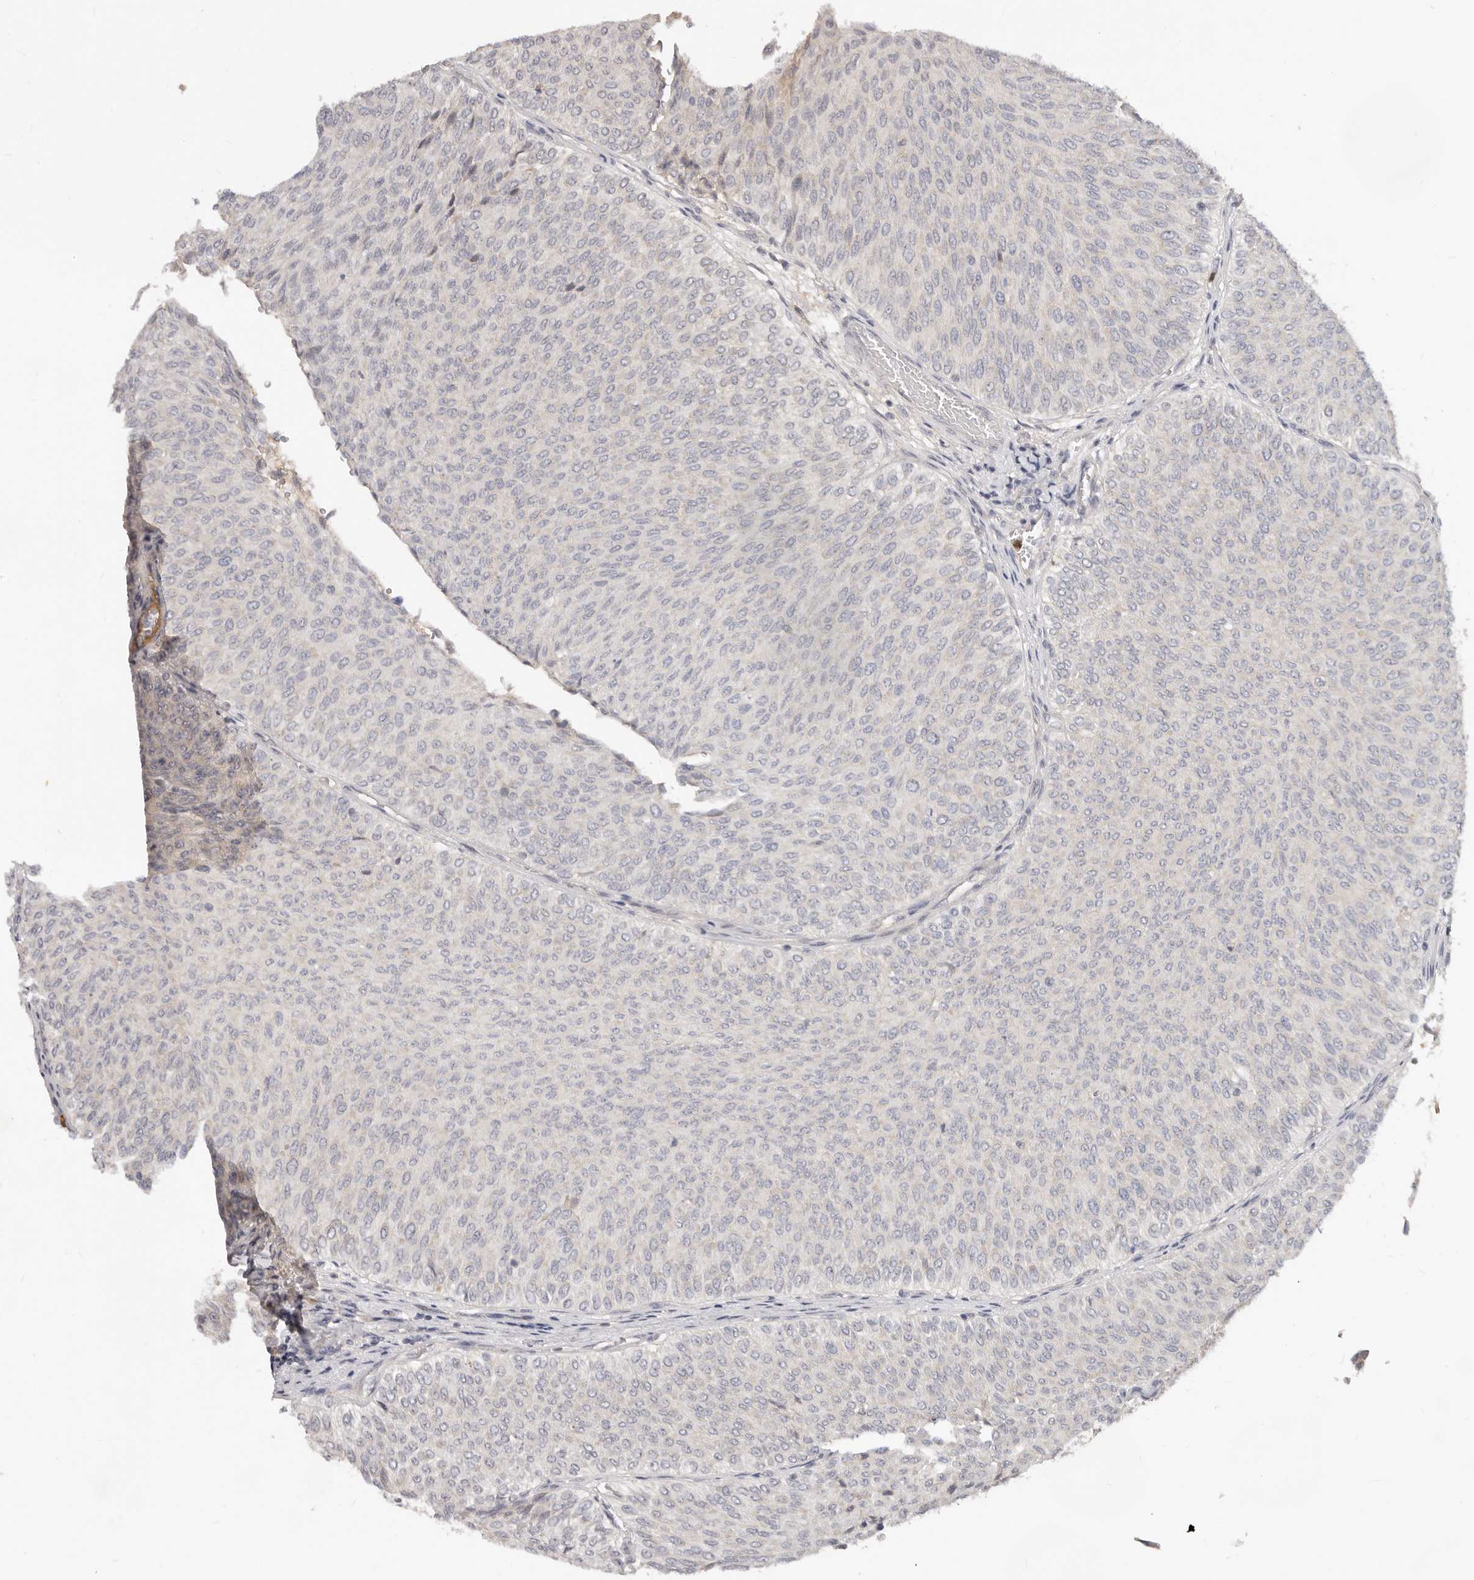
{"staining": {"intensity": "negative", "quantity": "none", "location": "none"}, "tissue": "urothelial cancer", "cell_type": "Tumor cells", "image_type": "cancer", "snomed": [{"axis": "morphology", "description": "Urothelial carcinoma, Low grade"}, {"axis": "topography", "description": "Urinary bladder"}], "caption": "IHC image of neoplastic tissue: human urothelial cancer stained with DAB shows no significant protein staining in tumor cells.", "gene": "USP49", "patient": {"sex": "male", "age": 78}}